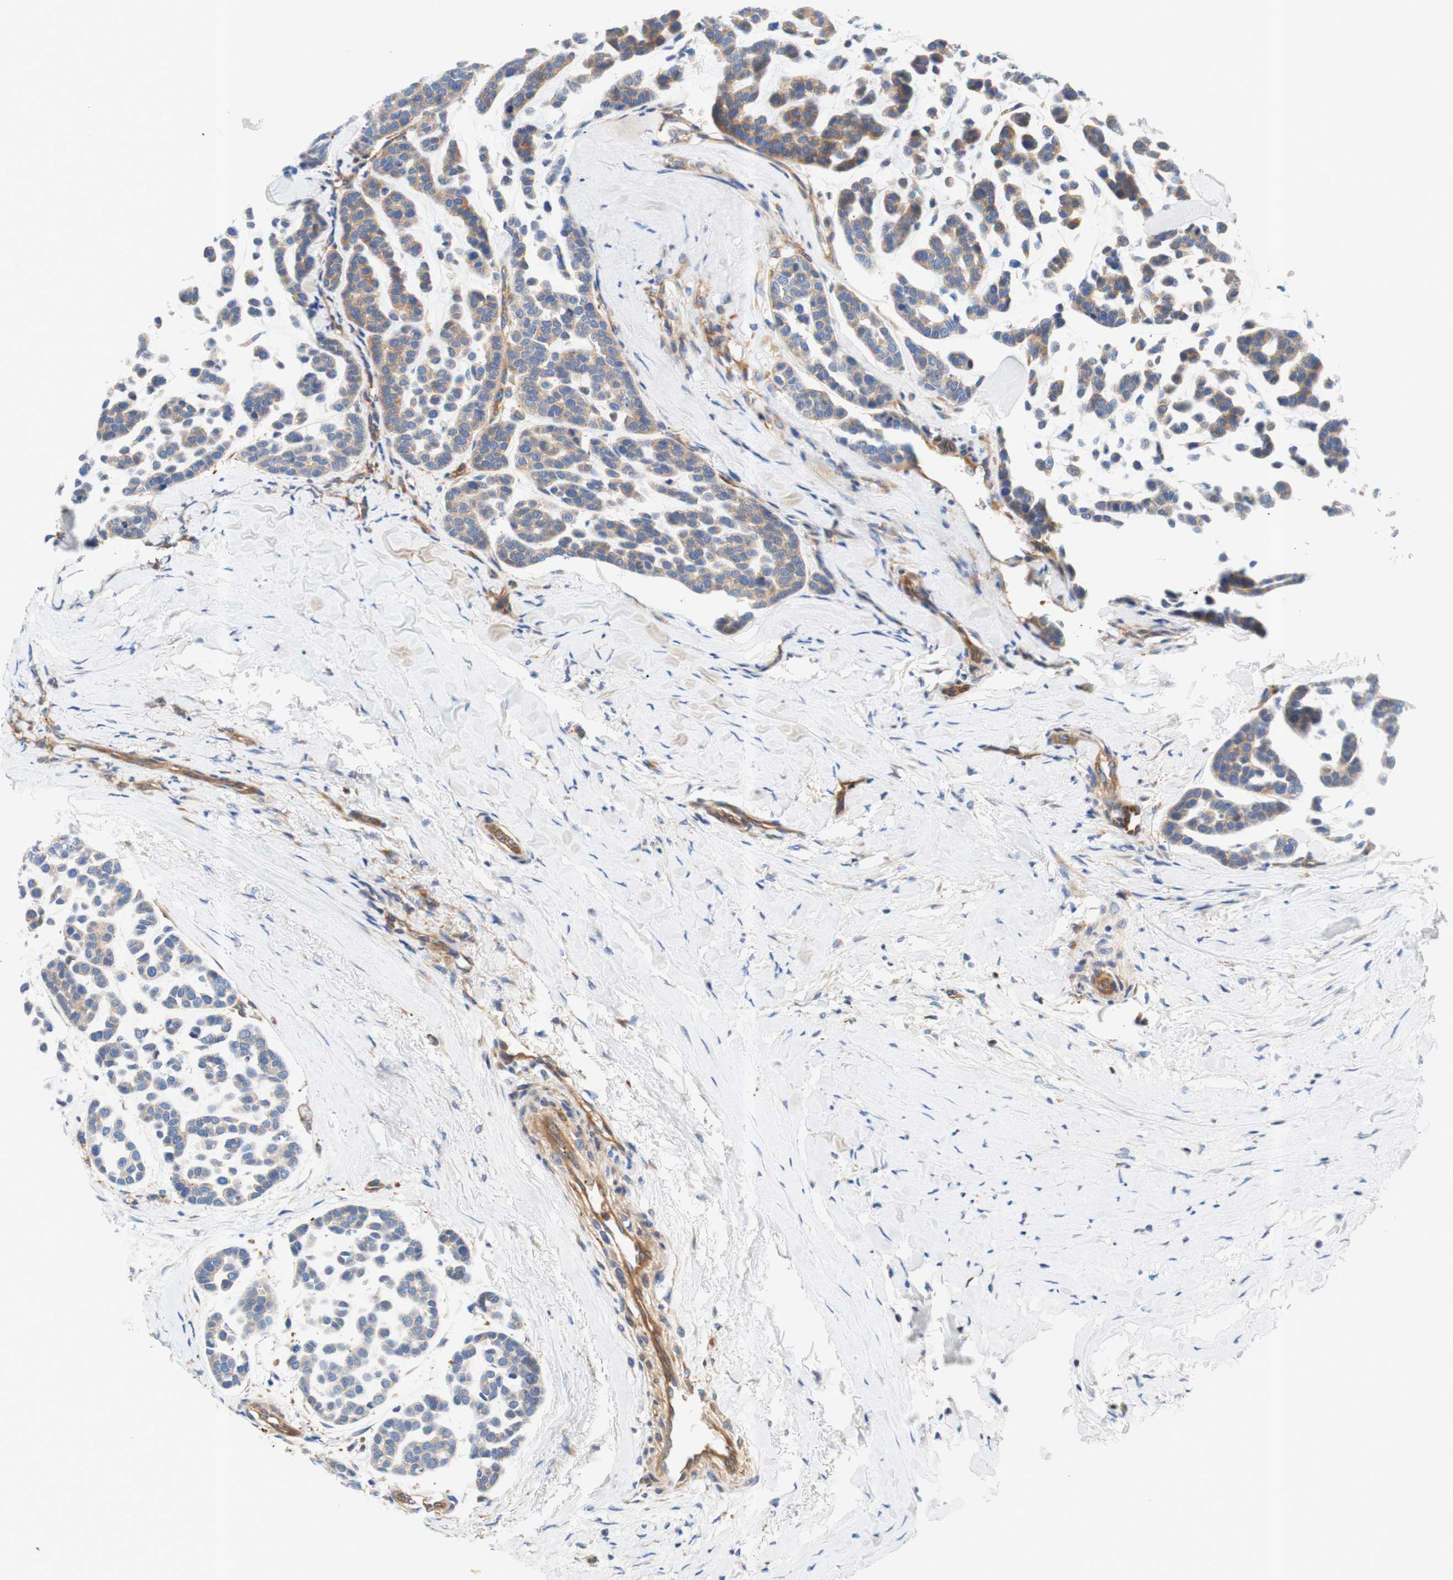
{"staining": {"intensity": "weak", "quantity": "25%-75%", "location": "cytoplasmic/membranous"}, "tissue": "head and neck cancer", "cell_type": "Tumor cells", "image_type": "cancer", "snomed": [{"axis": "morphology", "description": "Adenocarcinoma, NOS"}, {"axis": "morphology", "description": "Adenoma, NOS"}, {"axis": "topography", "description": "Head-Neck"}], "caption": "Immunohistochemical staining of human head and neck adenocarcinoma exhibits weak cytoplasmic/membranous protein positivity in approximately 25%-75% of tumor cells.", "gene": "STOM", "patient": {"sex": "female", "age": 55}}